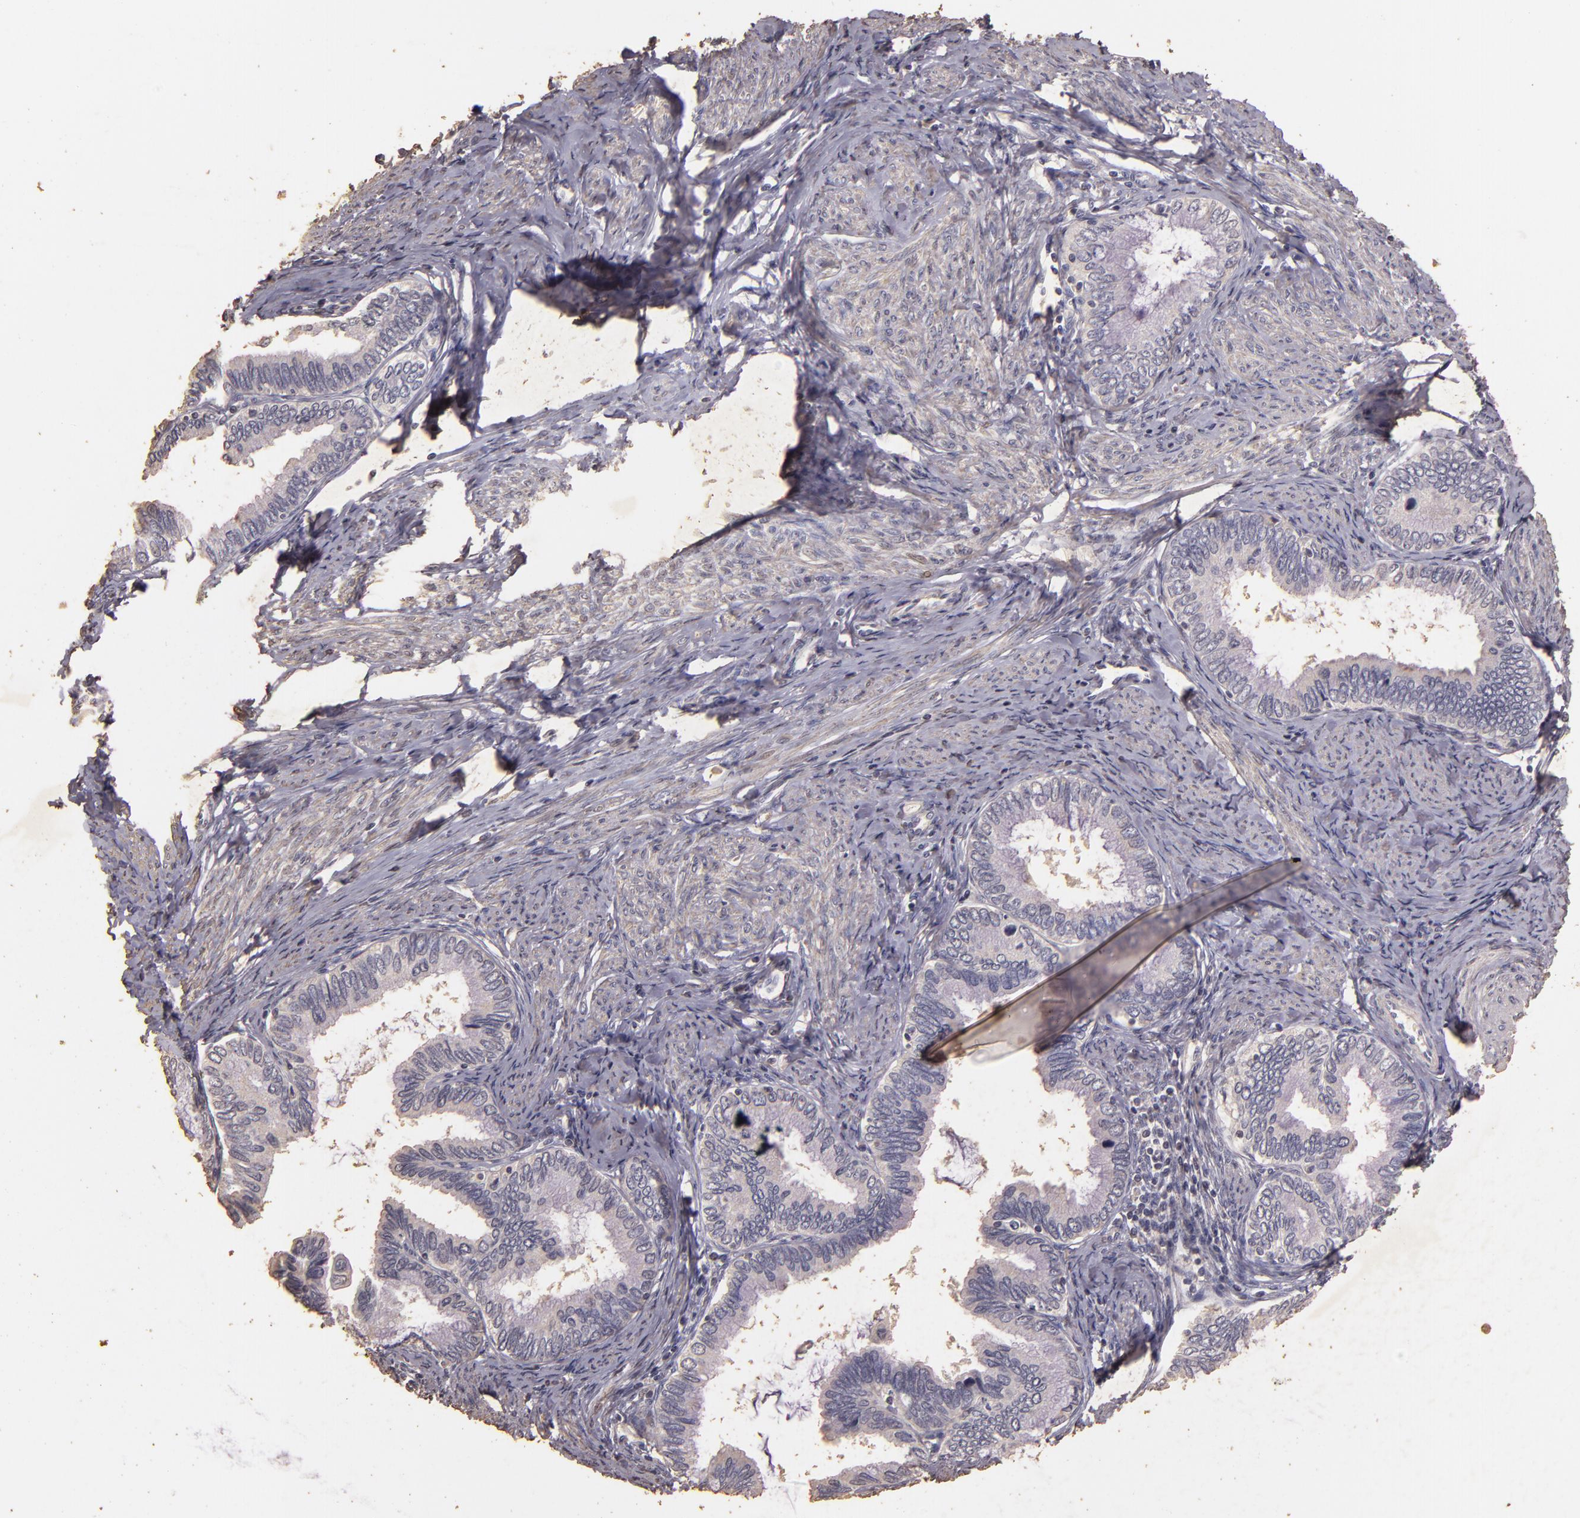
{"staining": {"intensity": "negative", "quantity": "none", "location": "none"}, "tissue": "cervical cancer", "cell_type": "Tumor cells", "image_type": "cancer", "snomed": [{"axis": "morphology", "description": "Adenocarcinoma, NOS"}, {"axis": "topography", "description": "Cervix"}], "caption": "Tumor cells are negative for brown protein staining in adenocarcinoma (cervical).", "gene": "BCL2L13", "patient": {"sex": "female", "age": 49}}